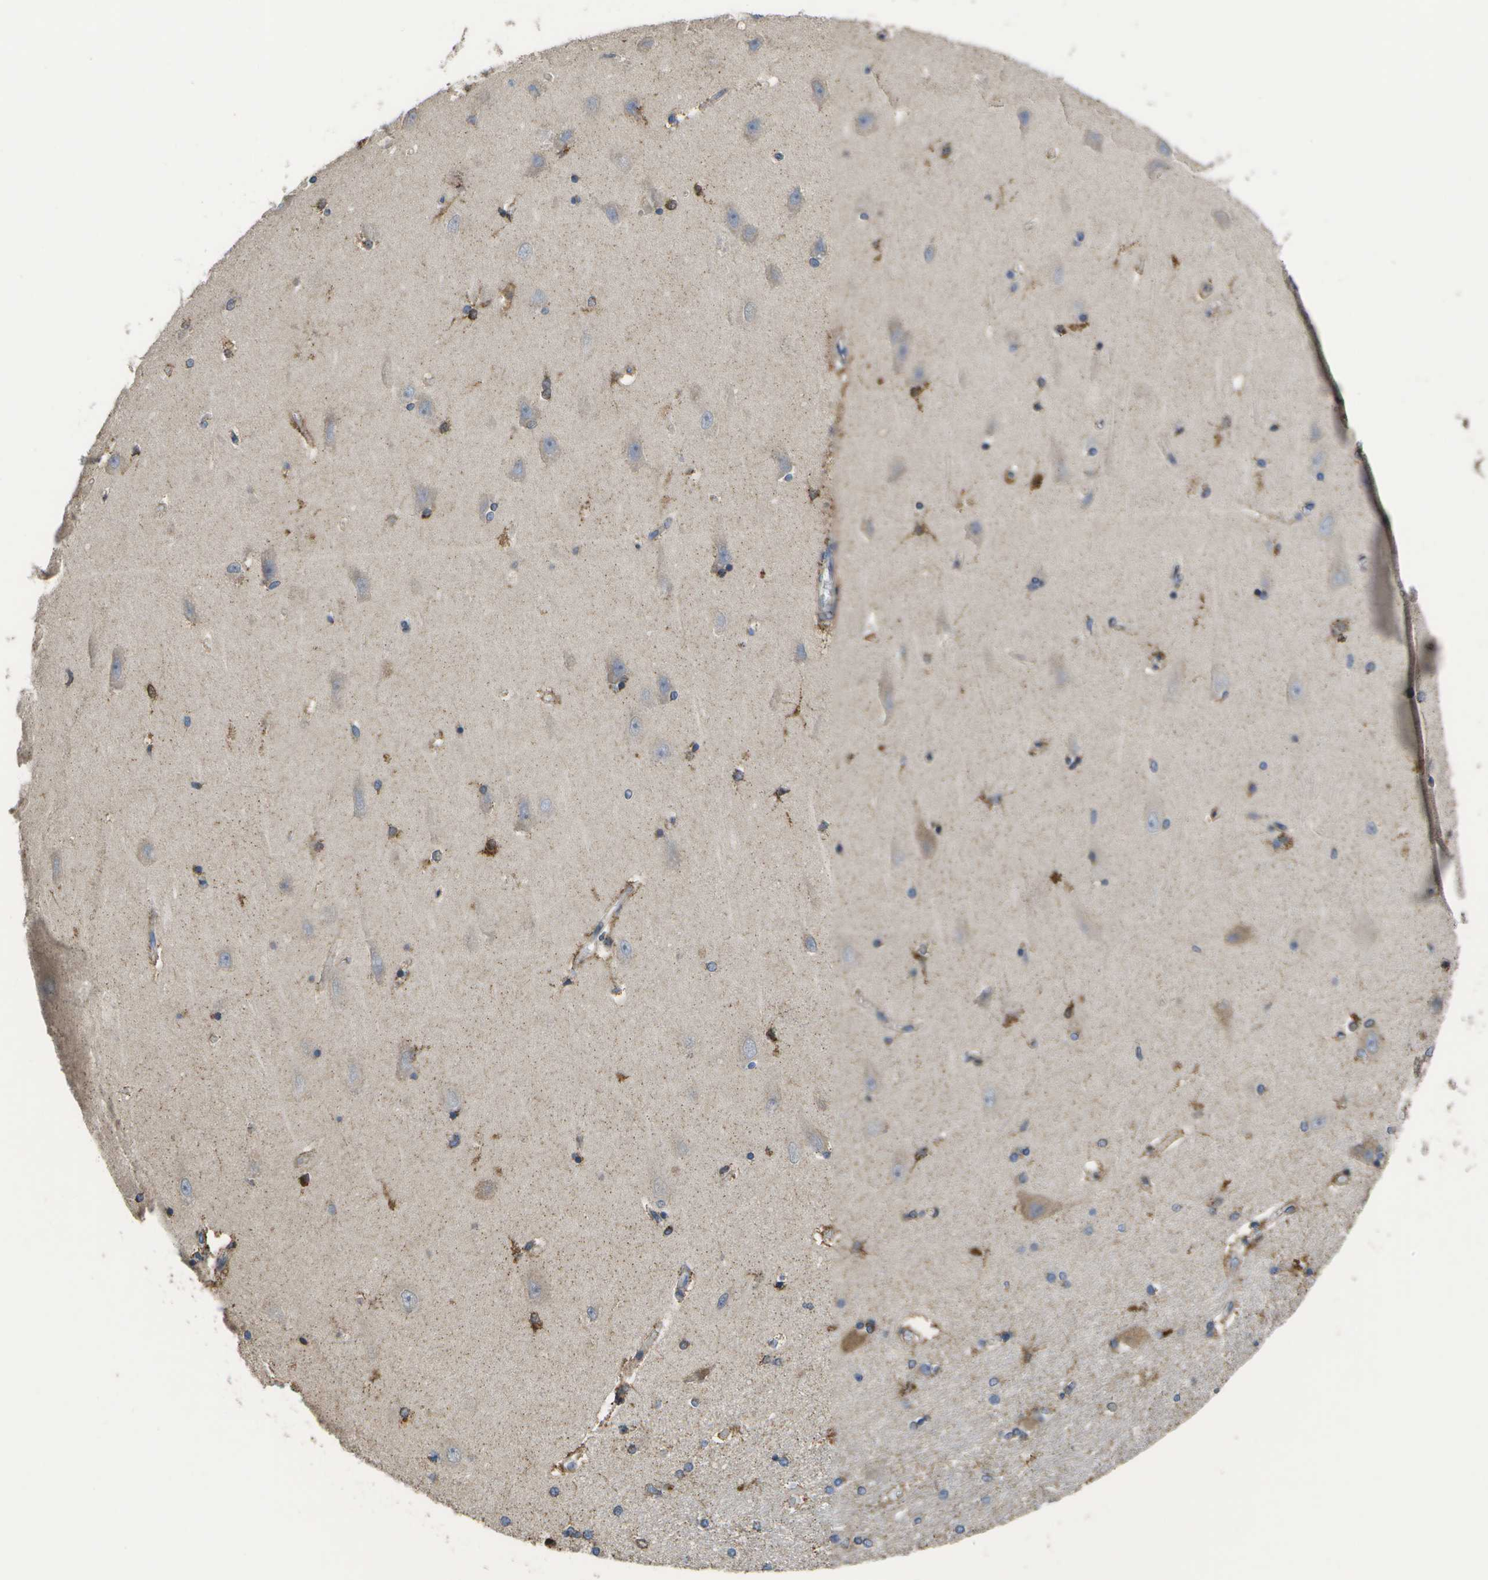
{"staining": {"intensity": "moderate", "quantity": "25%-75%", "location": "cytoplasmic/membranous"}, "tissue": "hippocampus", "cell_type": "Glial cells", "image_type": "normal", "snomed": [{"axis": "morphology", "description": "Normal tissue, NOS"}, {"axis": "topography", "description": "Hippocampus"}], "caption": "Protein expression analysis of unremarkable human hippocampus reveals moderate cytoplasmic/membranous positivity in about 25%-75% of glial cells. (IHC, brightfield microscopy, high magnification).", "gene": "HADHA", "patient": {"sex": "male", "age": 45}}